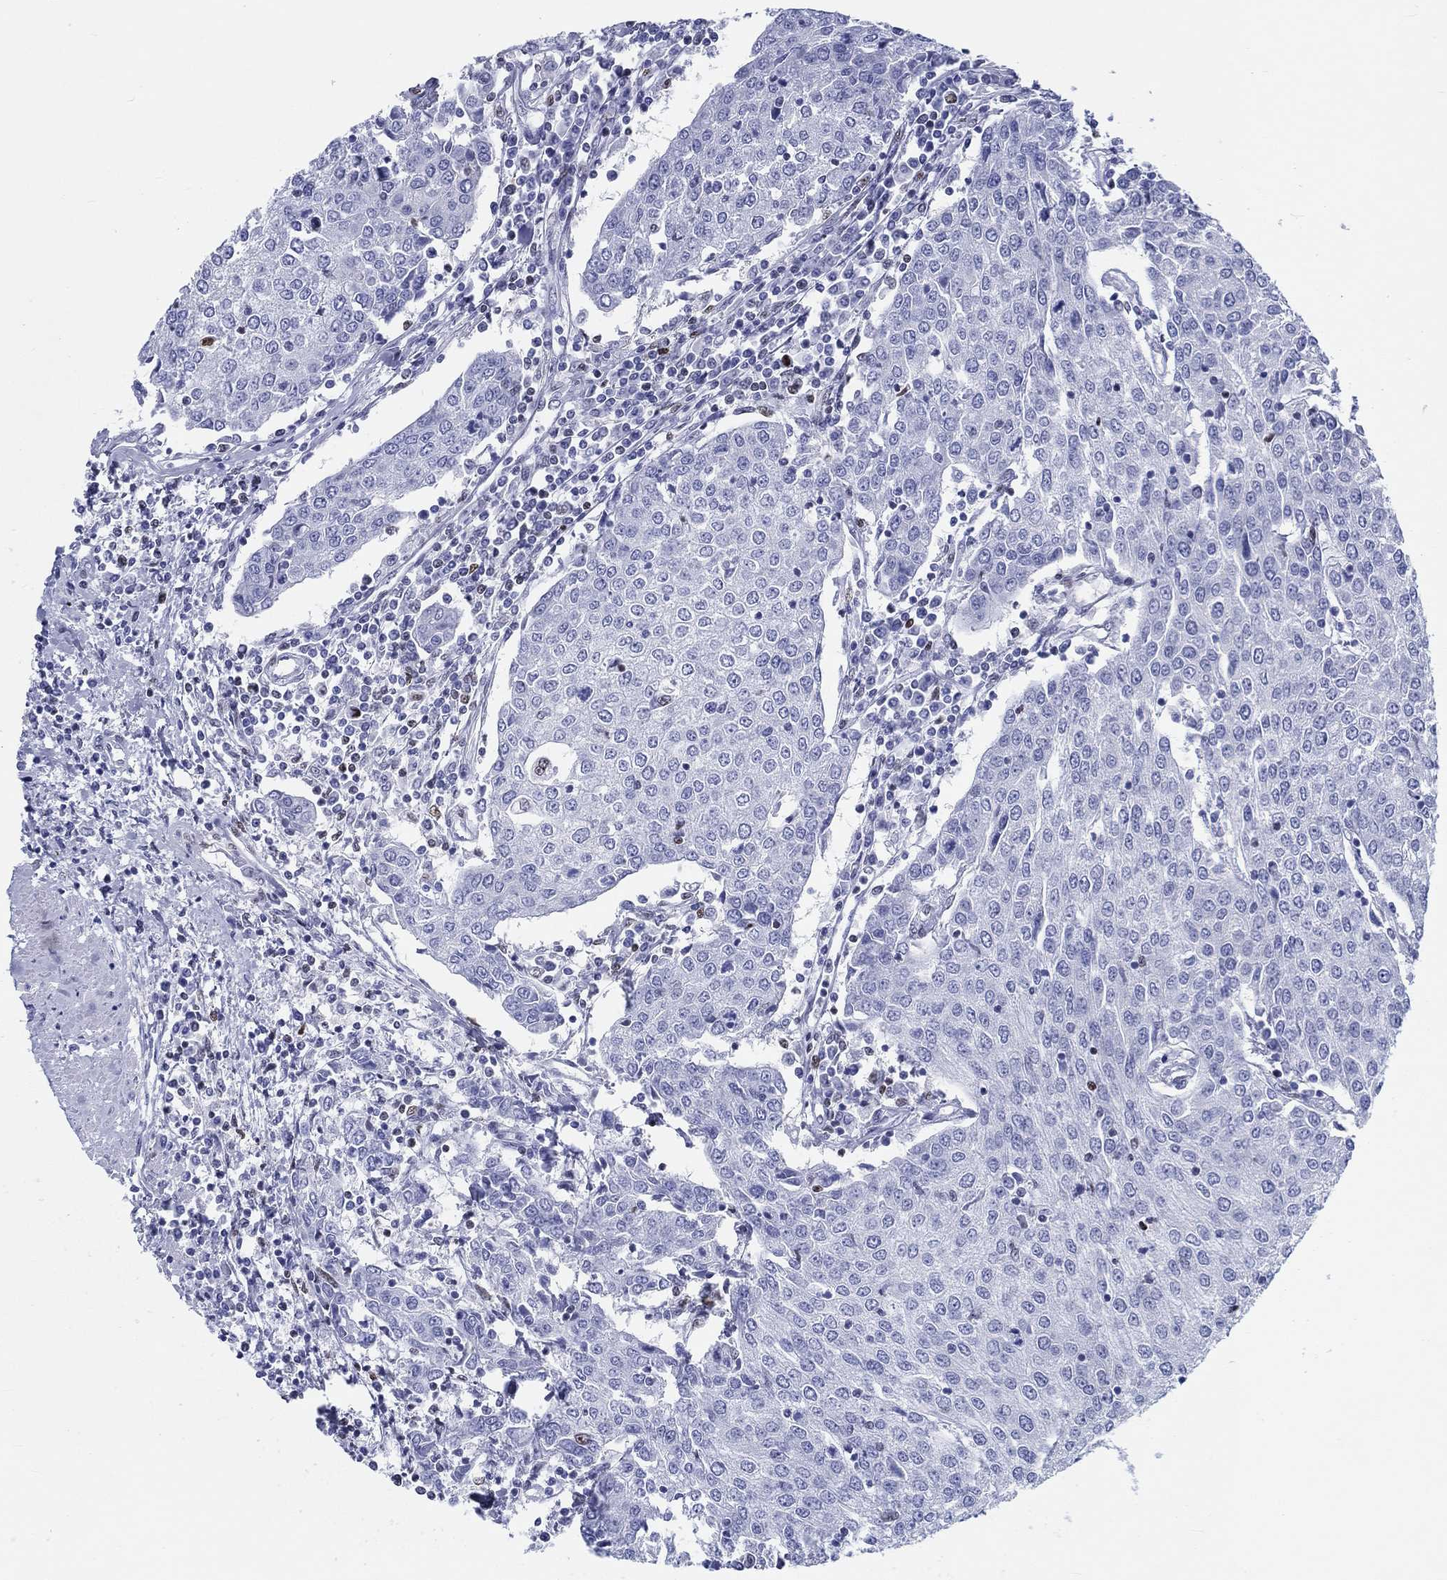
{"staining": {"intensity": "negative", "quantity": "none", "location": "none"}, "tissue": "urothelial cancer", "cell_type": "Tumor cells", "image_type": "cancer", "snomed": [{"axis": "morphology", "description": "Urothelial carcinoma, High grade"}, {"axis": "topography", "description": "Urinary bladder"}], "caption": "Tumor cells show no significant protein staining in urothelial carcinoma (high-grade).", "gene": "H1-1", "patient": {"sex": "female", "age": 85}}